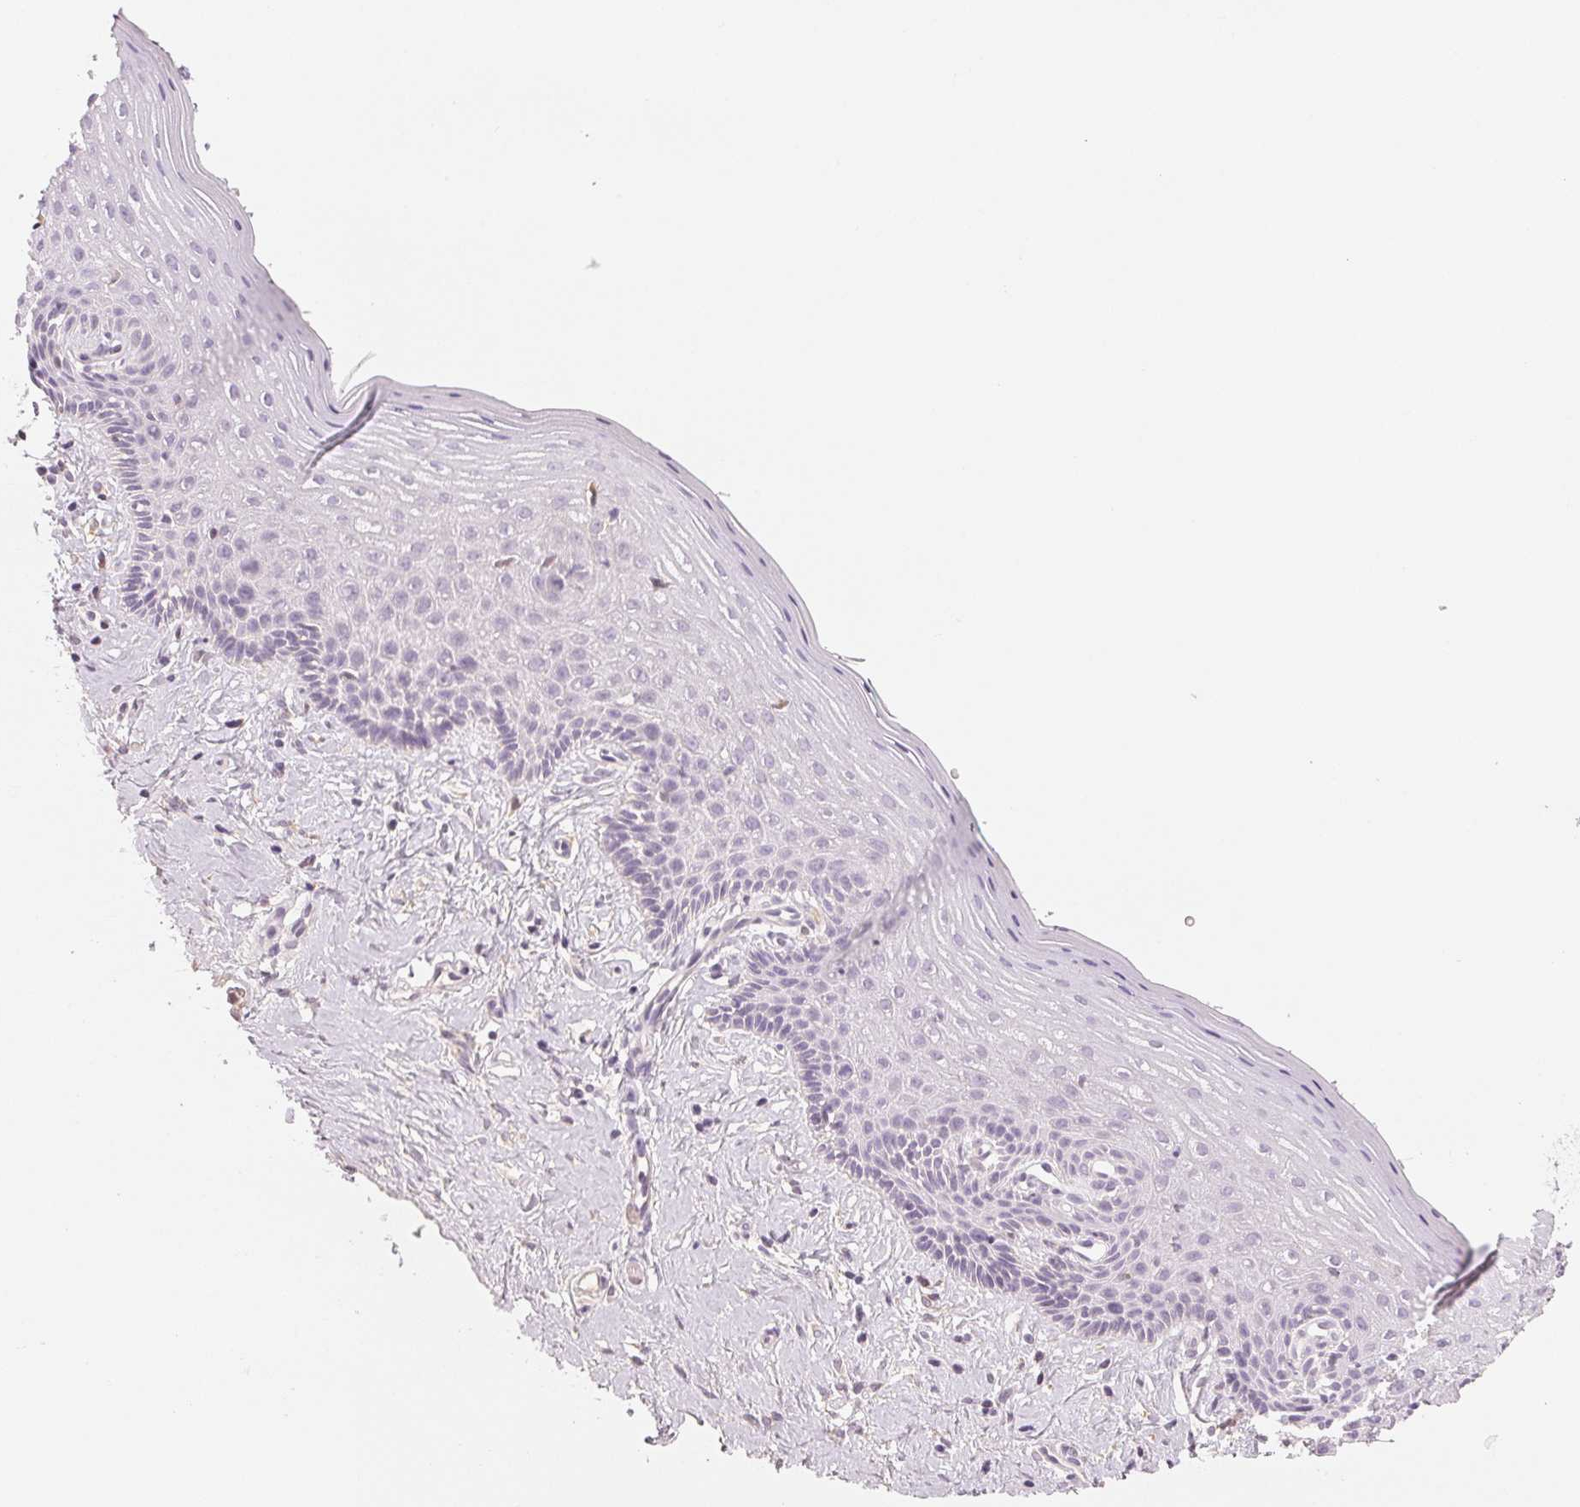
{"staining": {"intensity": "negative", "quantity": "none", "location": "none"}, "tissue": "vagina", "cell_type": "Squamous epithelial cells", "image_type": "normal", "snomed": [{"axis": "morphology", "description": "Normal tissue, NOS"}, {"axis": "topography", "description": "Vagina"}], "caption": "Immunohistochemistry (IHC) image of benign human vagina stained for a protein (brown), which demonstrates no staining in squamous epithelial cells. (DAB (3,3'-diaminobenzidine) IHC visualized using brightfield microscopy, high magnification).", "gene": "RMDN2", "patient": {"sex": "female", "age": 42}}